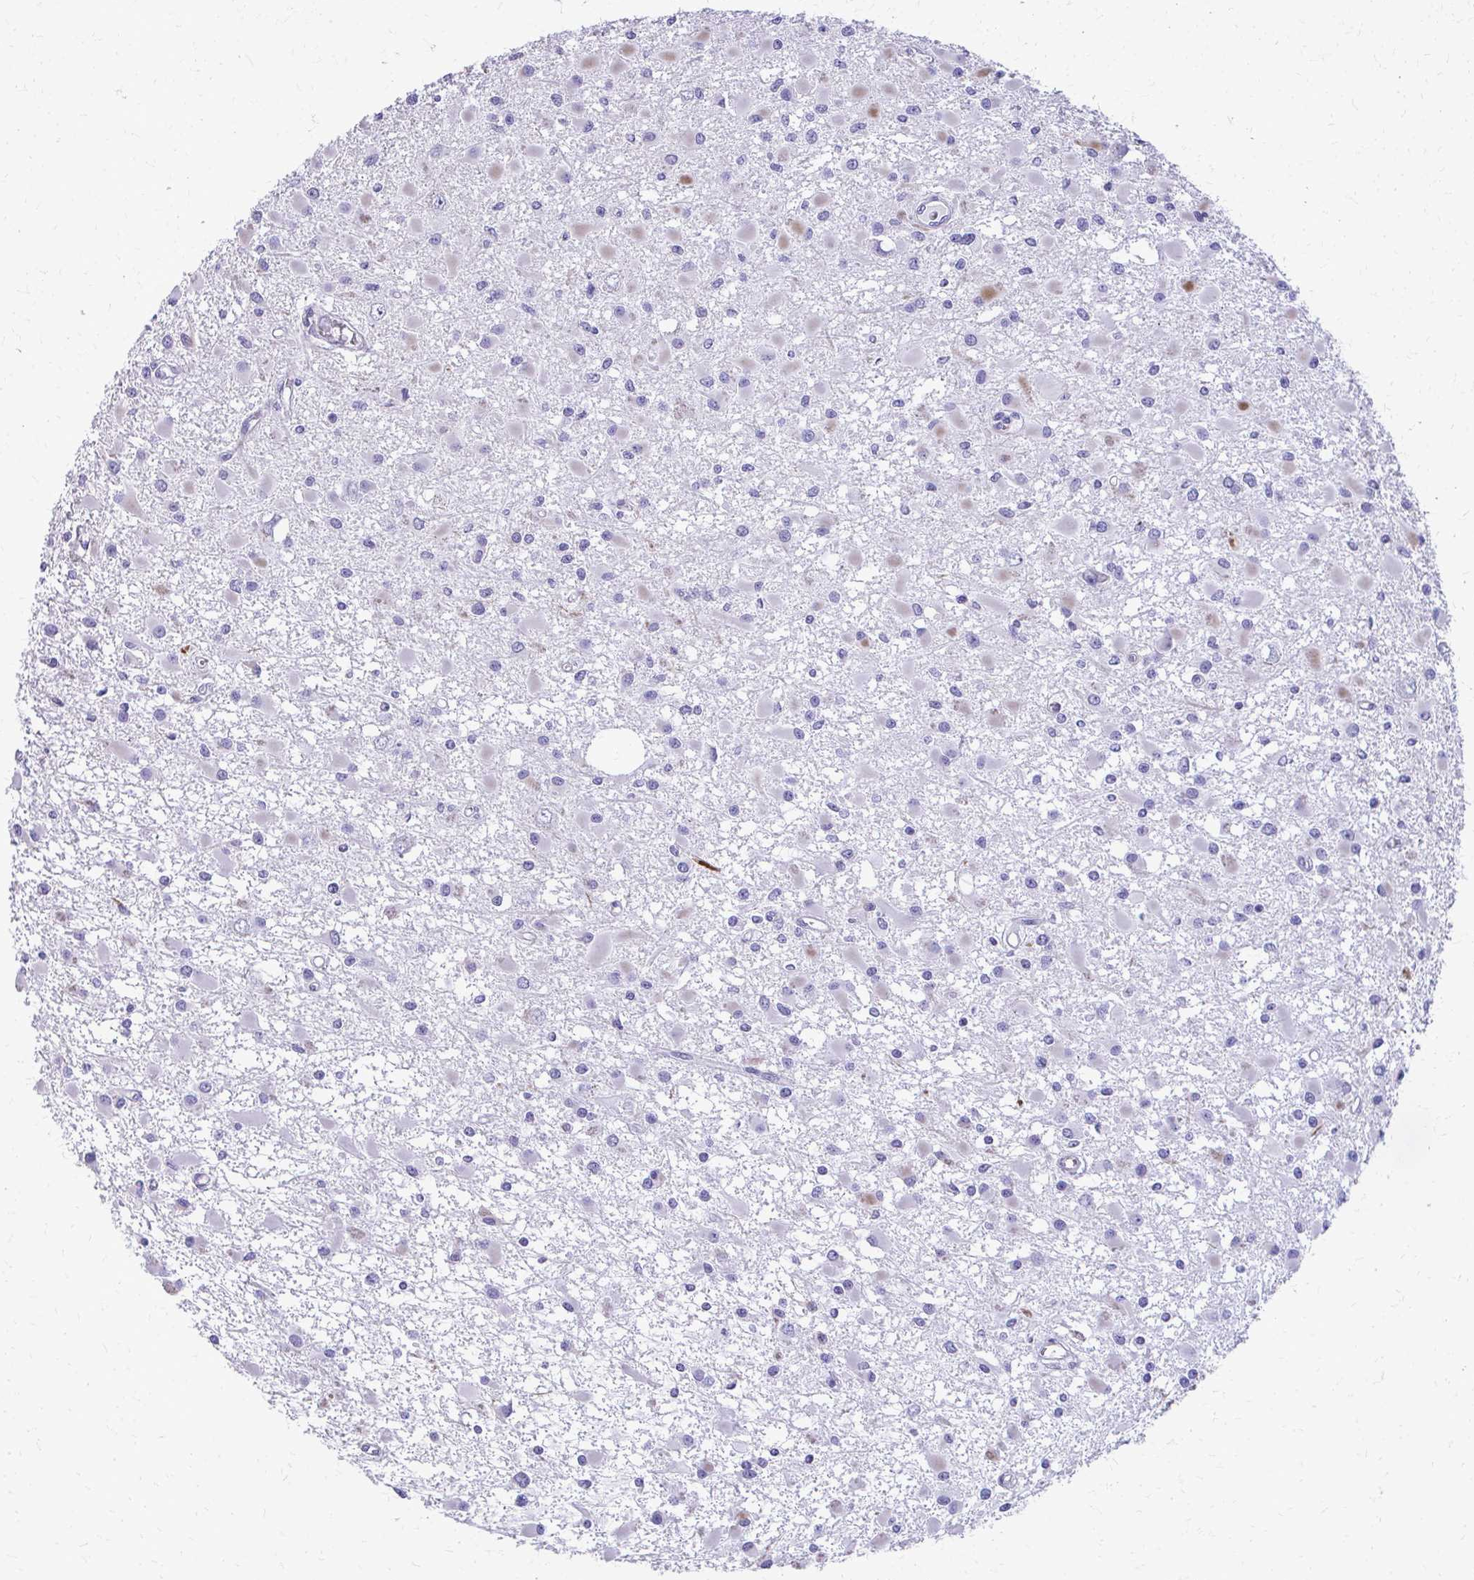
{"staining": {"intensity": "negative", "quantity": "none", "location": "none"}, "tissue": "glioma", "cell_type": "Tumor cells", "image_type": "cancer", "snomed": [{"axis": "morphology", "description": "Glioma, malignant, High grade"}, {"axis": "topography", "description": "Brain"}], "caption": "Immunohistochemistry (IHC) of human glioma reveals no staining in tumor cells.", "gene": "TRIM6", "patient": {"sex": "male", "age": 54}}